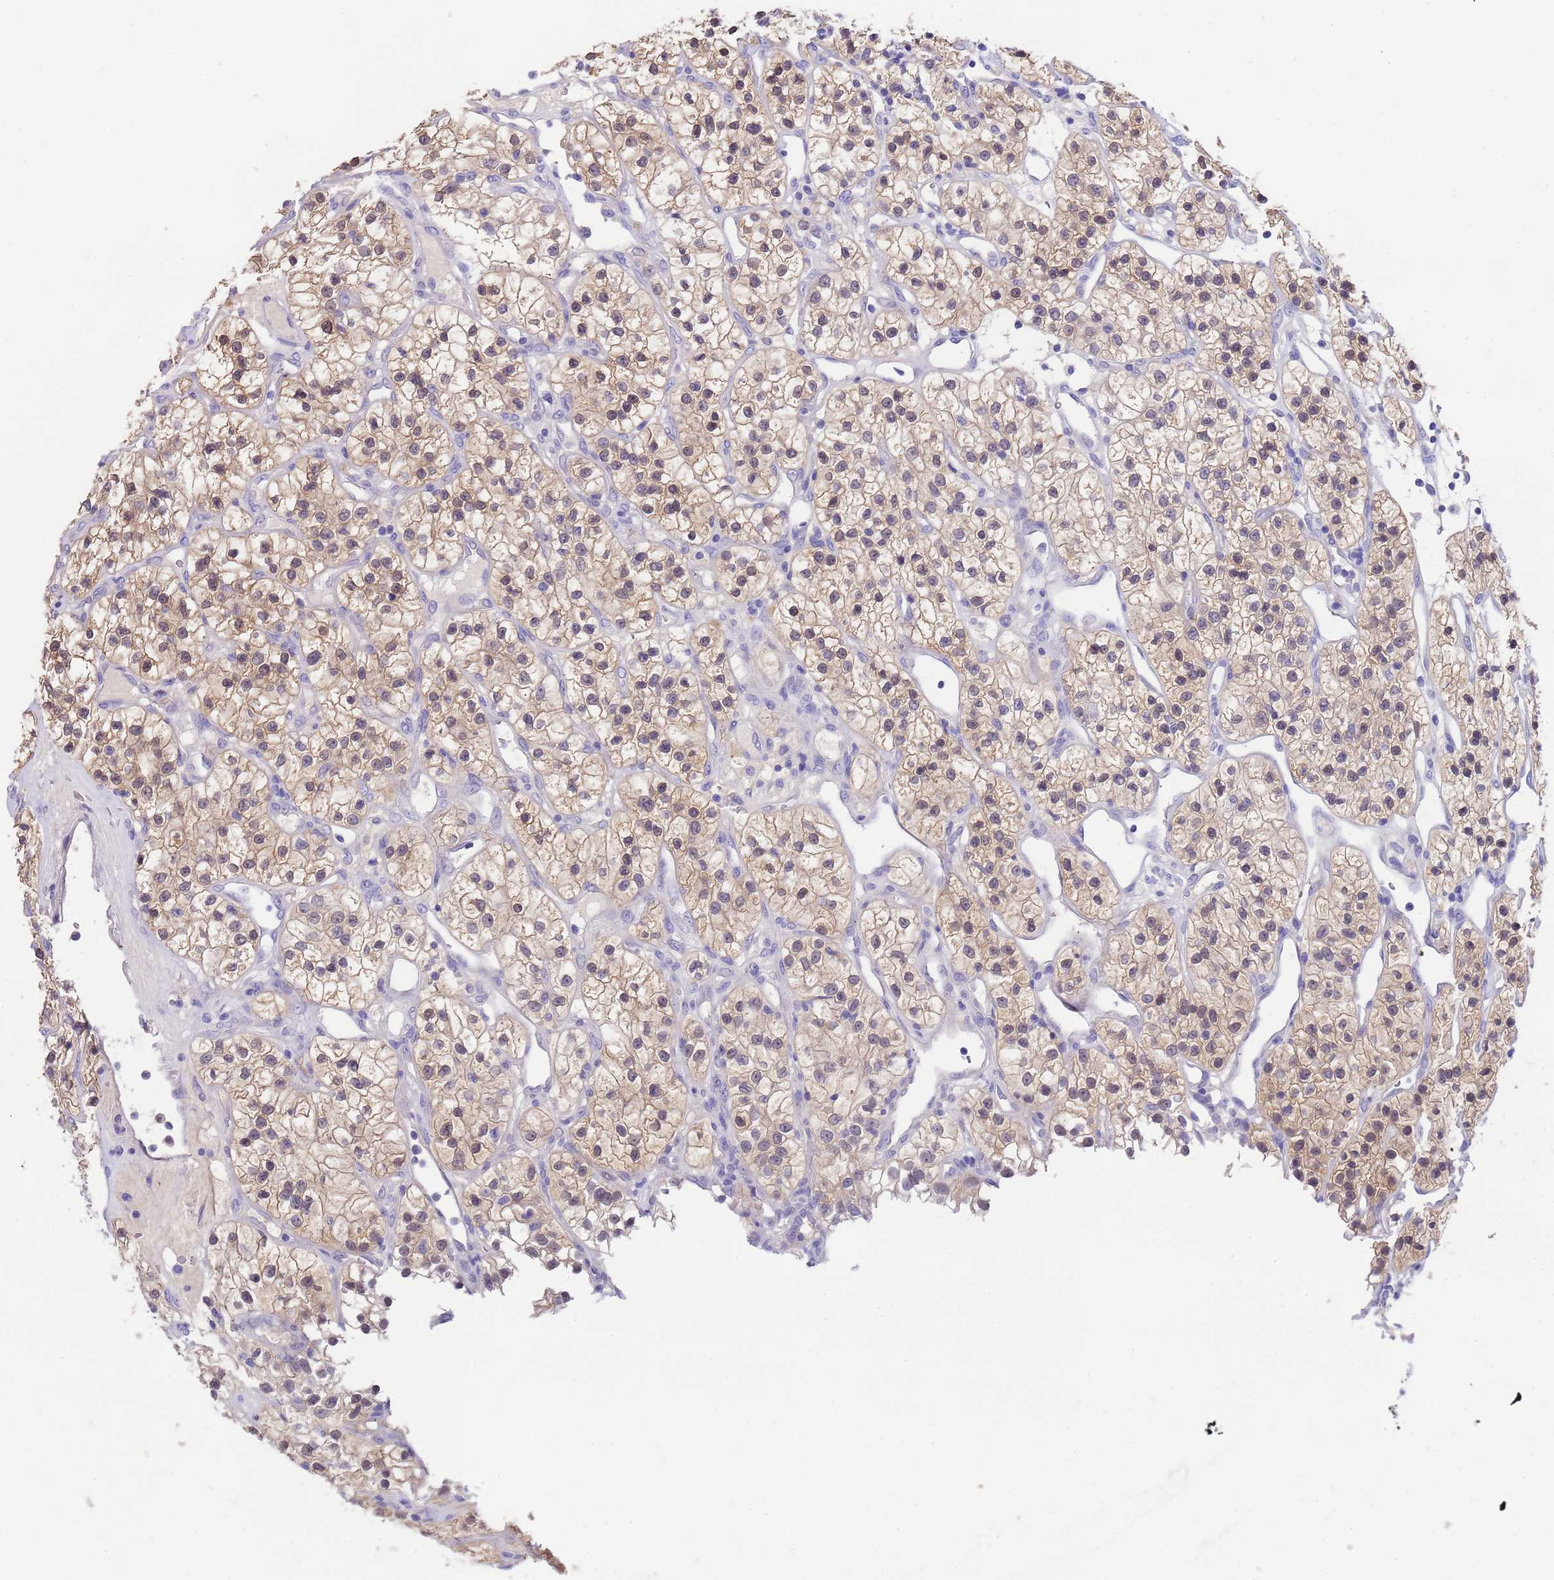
{"staining": {"intensity": "moderate", "quantity": ">75%", "location": "cytoplasmic/membranous"}, "tissue": "renal cancer", "cell_type": "Tumor cells", "image_type": "cancer", "snomed": [{"axis": "morphology", "description": "Adenocarcinoma, NOS"}, {"axis": "topography", "description": "Kidney"}], "caption": "DAB (3,3'-diaminobenzidine) immunohistochemical staining of human renal cancer displays moderate cytoplasmic/membranous protein positivity in about >75% of tumor cells.", "gene": "USP38", "patient": {"sex": "female", "age": 57}}